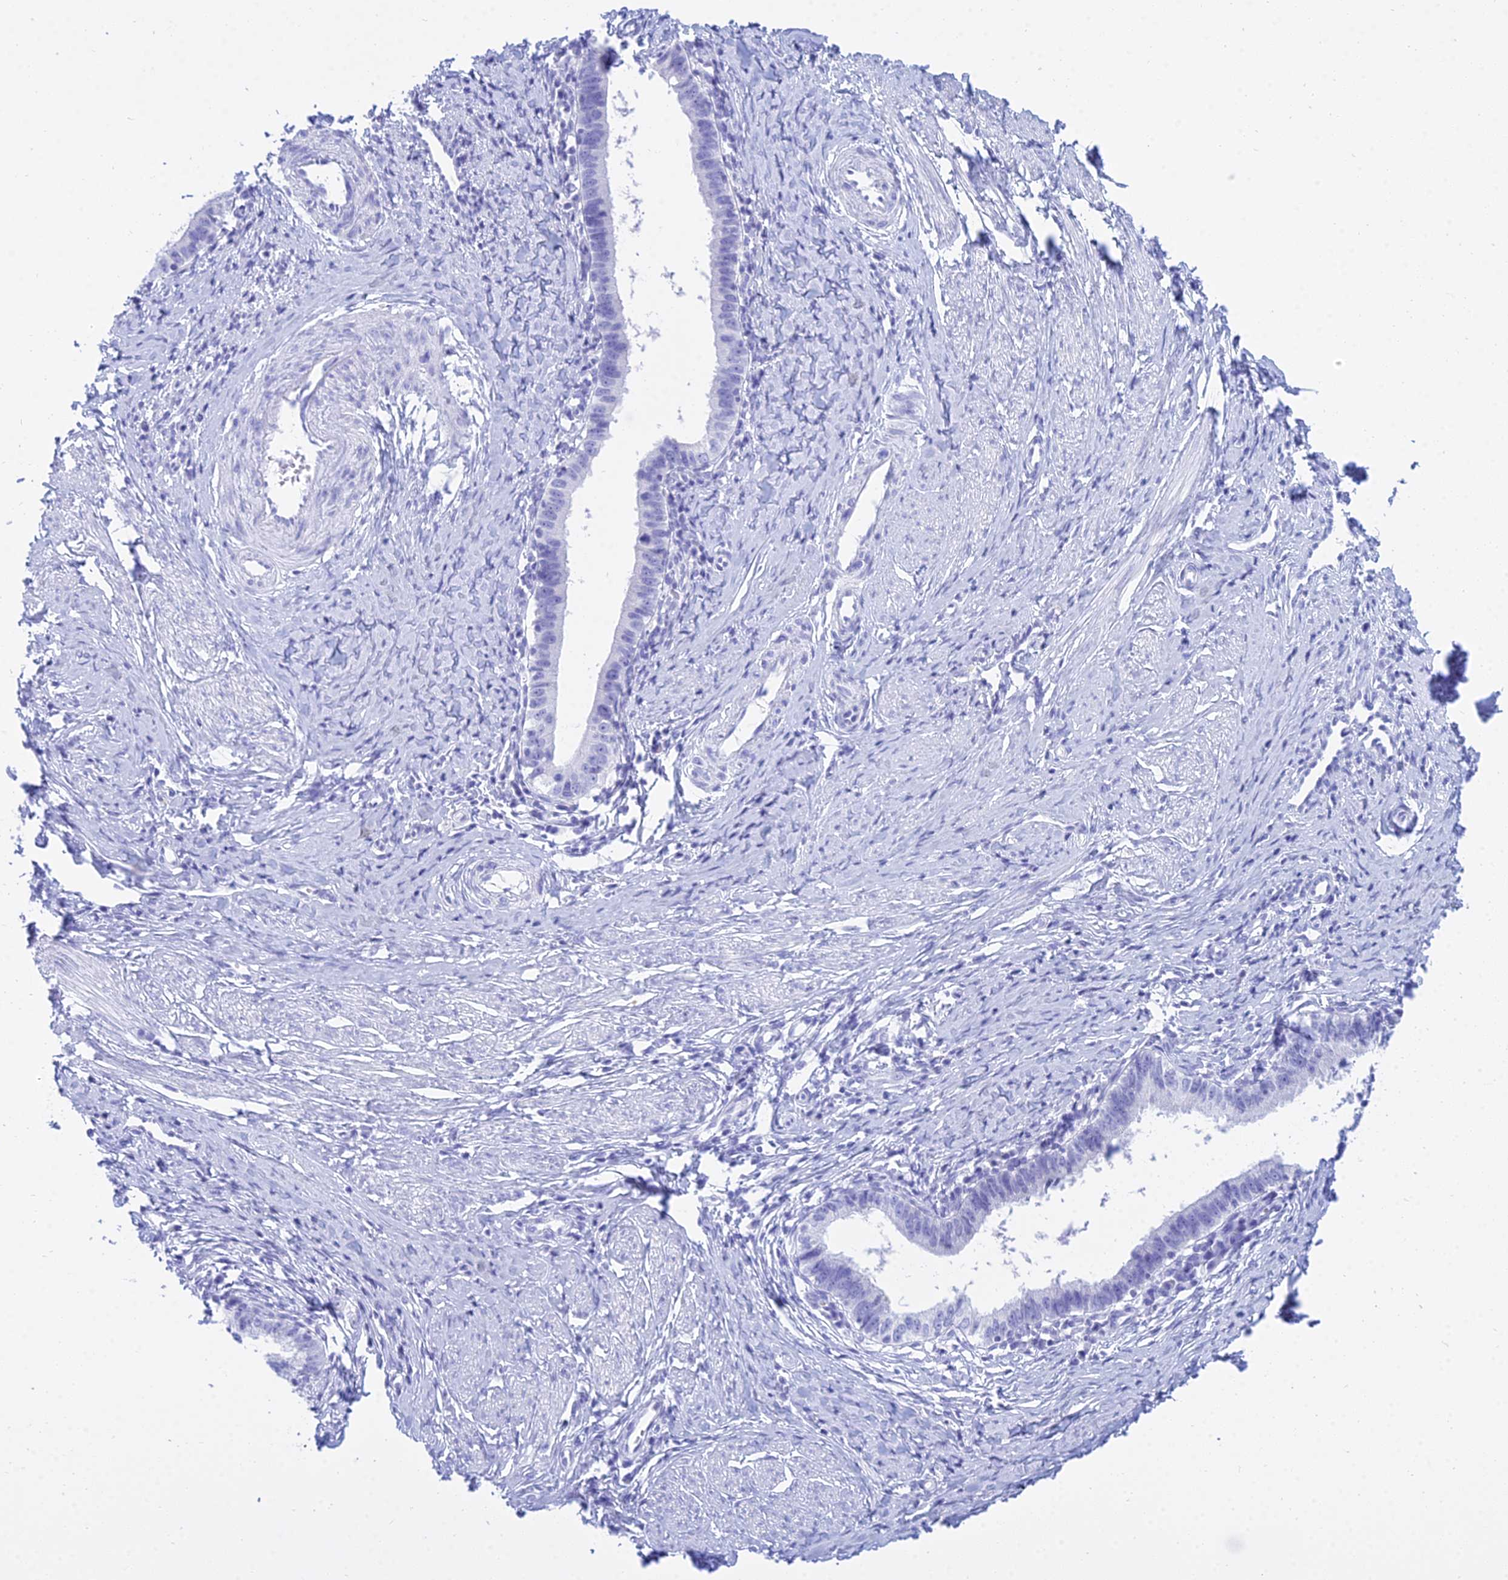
{"staining": {"intensity": "negative", "quantity": "none", "location": "none"}, "tissue": "cervical cancer", "cell_type": "Tumor cells", "image_type": "cancer", "snomed": [{"axis": "morphology", "description": "Adenocarcinoma, NOS"}, {"axis": "topography", "description": "Cervix"}], "caption": "IHC image of human adenocarcinoma (cervical) stained for a protein (brown), which displays no expression in tumor cells. (Stains: DAB (3,3'-diaminobenzidine) immunohistochemistry (IHC) with hematoxylin counter stain, Microscopy: brightfield microscopy at high magnification).", "gene": "PATE4", "patient": {"sex": "female", "age": 36}}